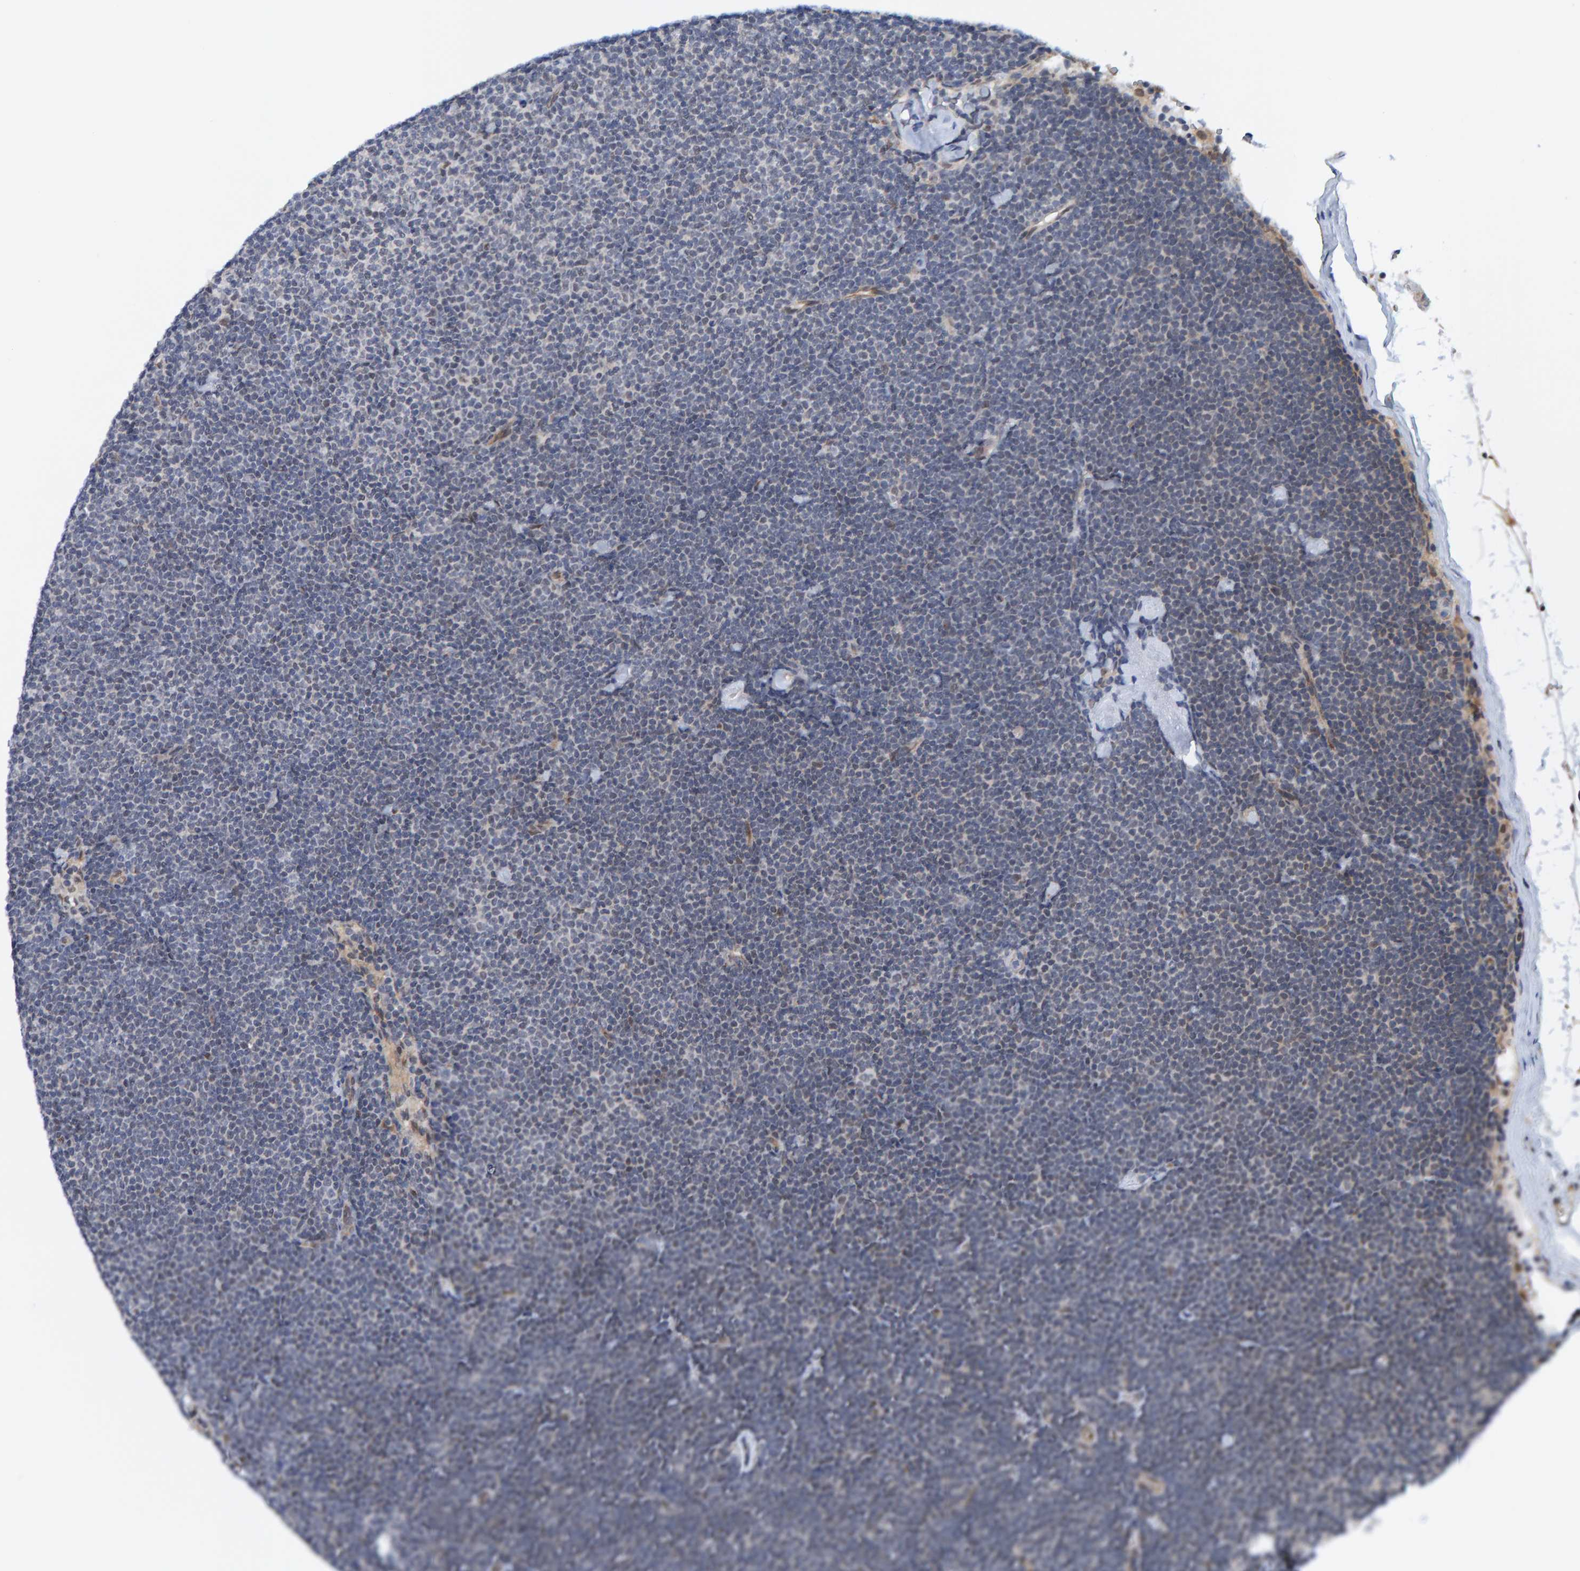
{"staining": {"intensity": "negative", "quantity": "none", "location": "none"}, "tissue": "lymphoma", "cell_type": "Tumor cells", "image_type": "cancer", "snomed": [{"axis": "morphology", "description": "Malignant lymphoma, non-Hodgkin's type, Low grade"}, {"axis": "topography", "description": "Lymph node"}], "caption": "Immunohistochemistry (IHC) photomicrograph of human low-grade malignant lymphoma, non-Hodgkin's type stained for a protein (brown), which shows no staining in tumor cells.", "gene": "SCRN2", "patient": {"sex": "female", "age": 53}}